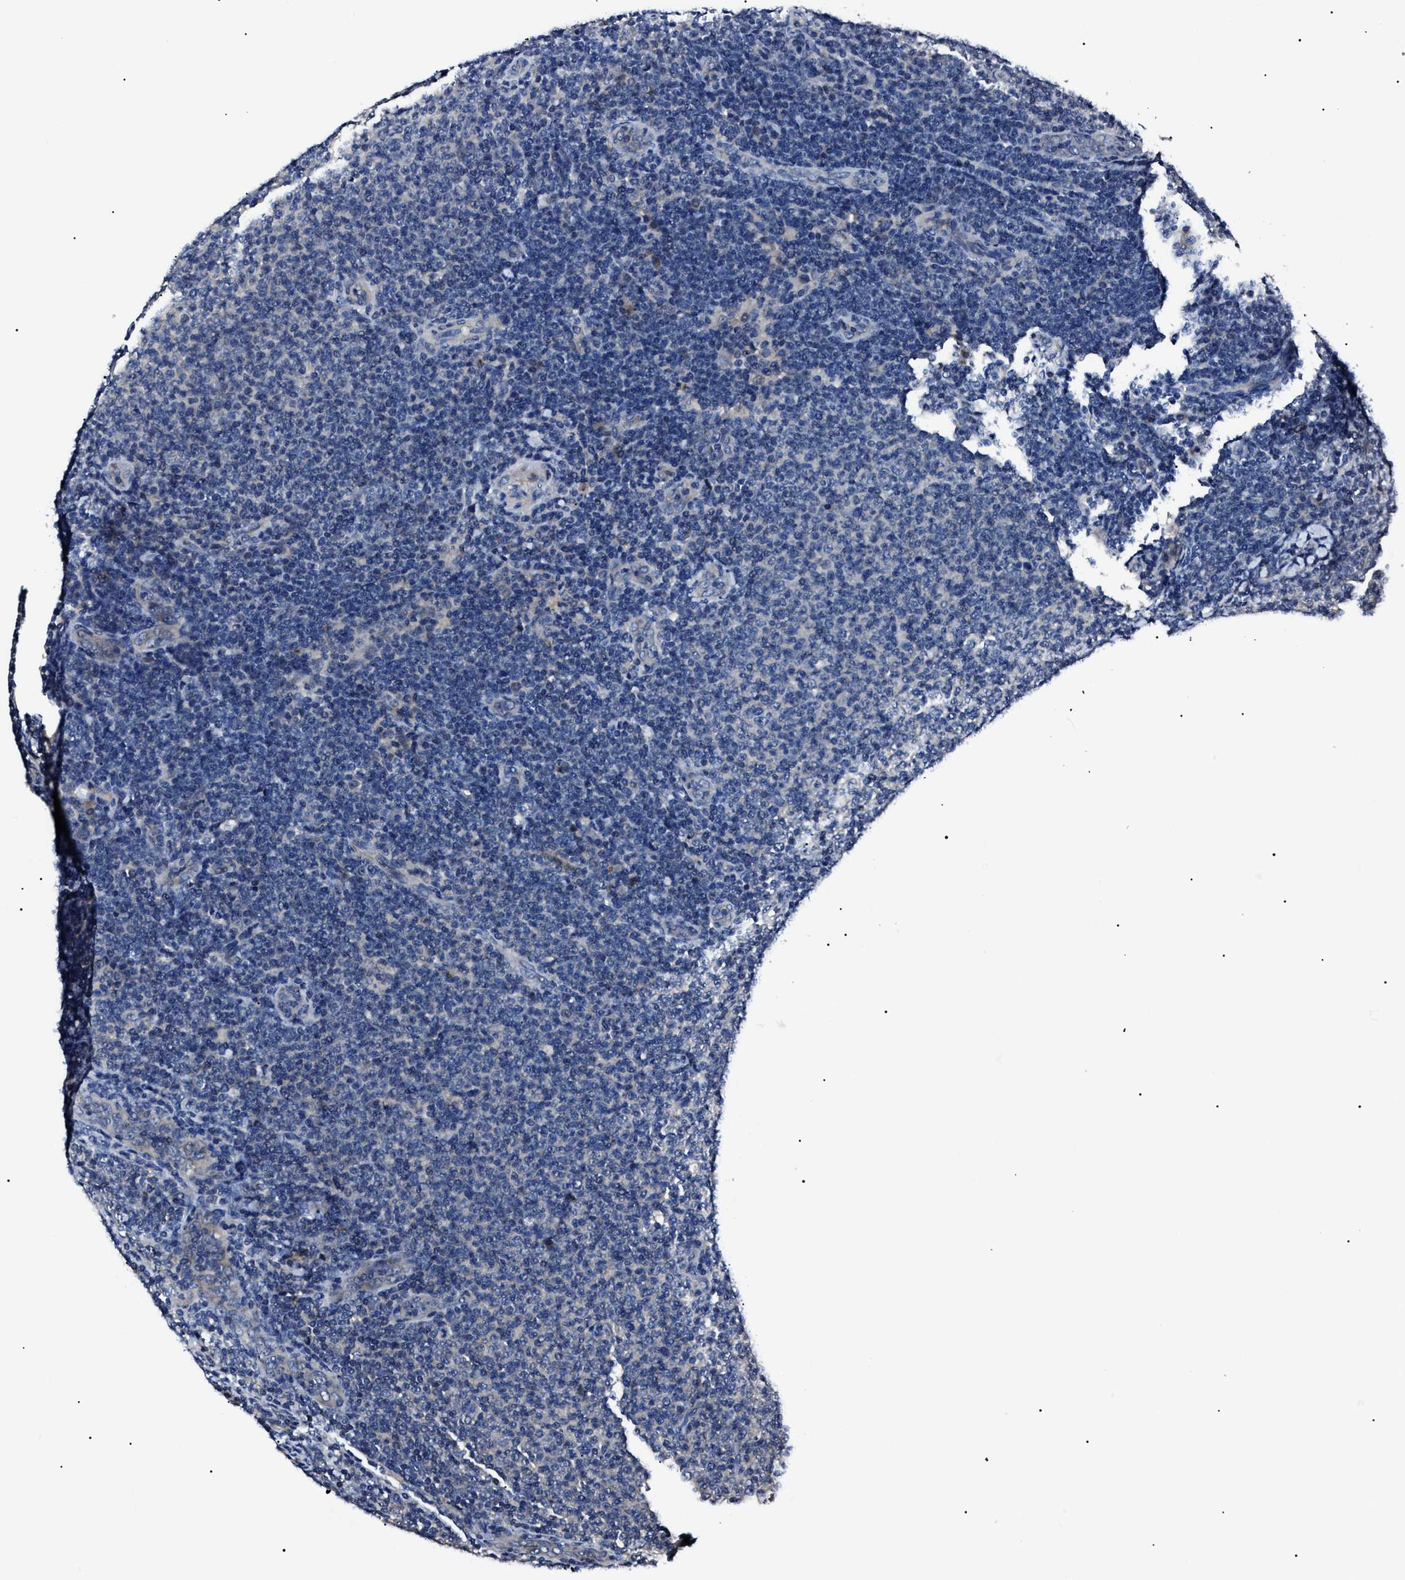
{"staining": {"intensity": "negative", "quantity": "none", "location": "none"}, "tissue": "lymphoma", "cell_type": "Tumor cells", "image_type": "cancer", "snomed": [{"axis": "morphology", "description": "Malignant lymphoma, non-Hodgkin's type, Low grade"}, {"axis": "topography", "description": "Lymph node"}], "caption": "High power microscopy micrograph of an immunohistochemistry photomicrograph of lymphoma, revealing no significant expression in tumor cells.", "gene": "IFT81", "patient": {"sex": "male", "age": 66}}